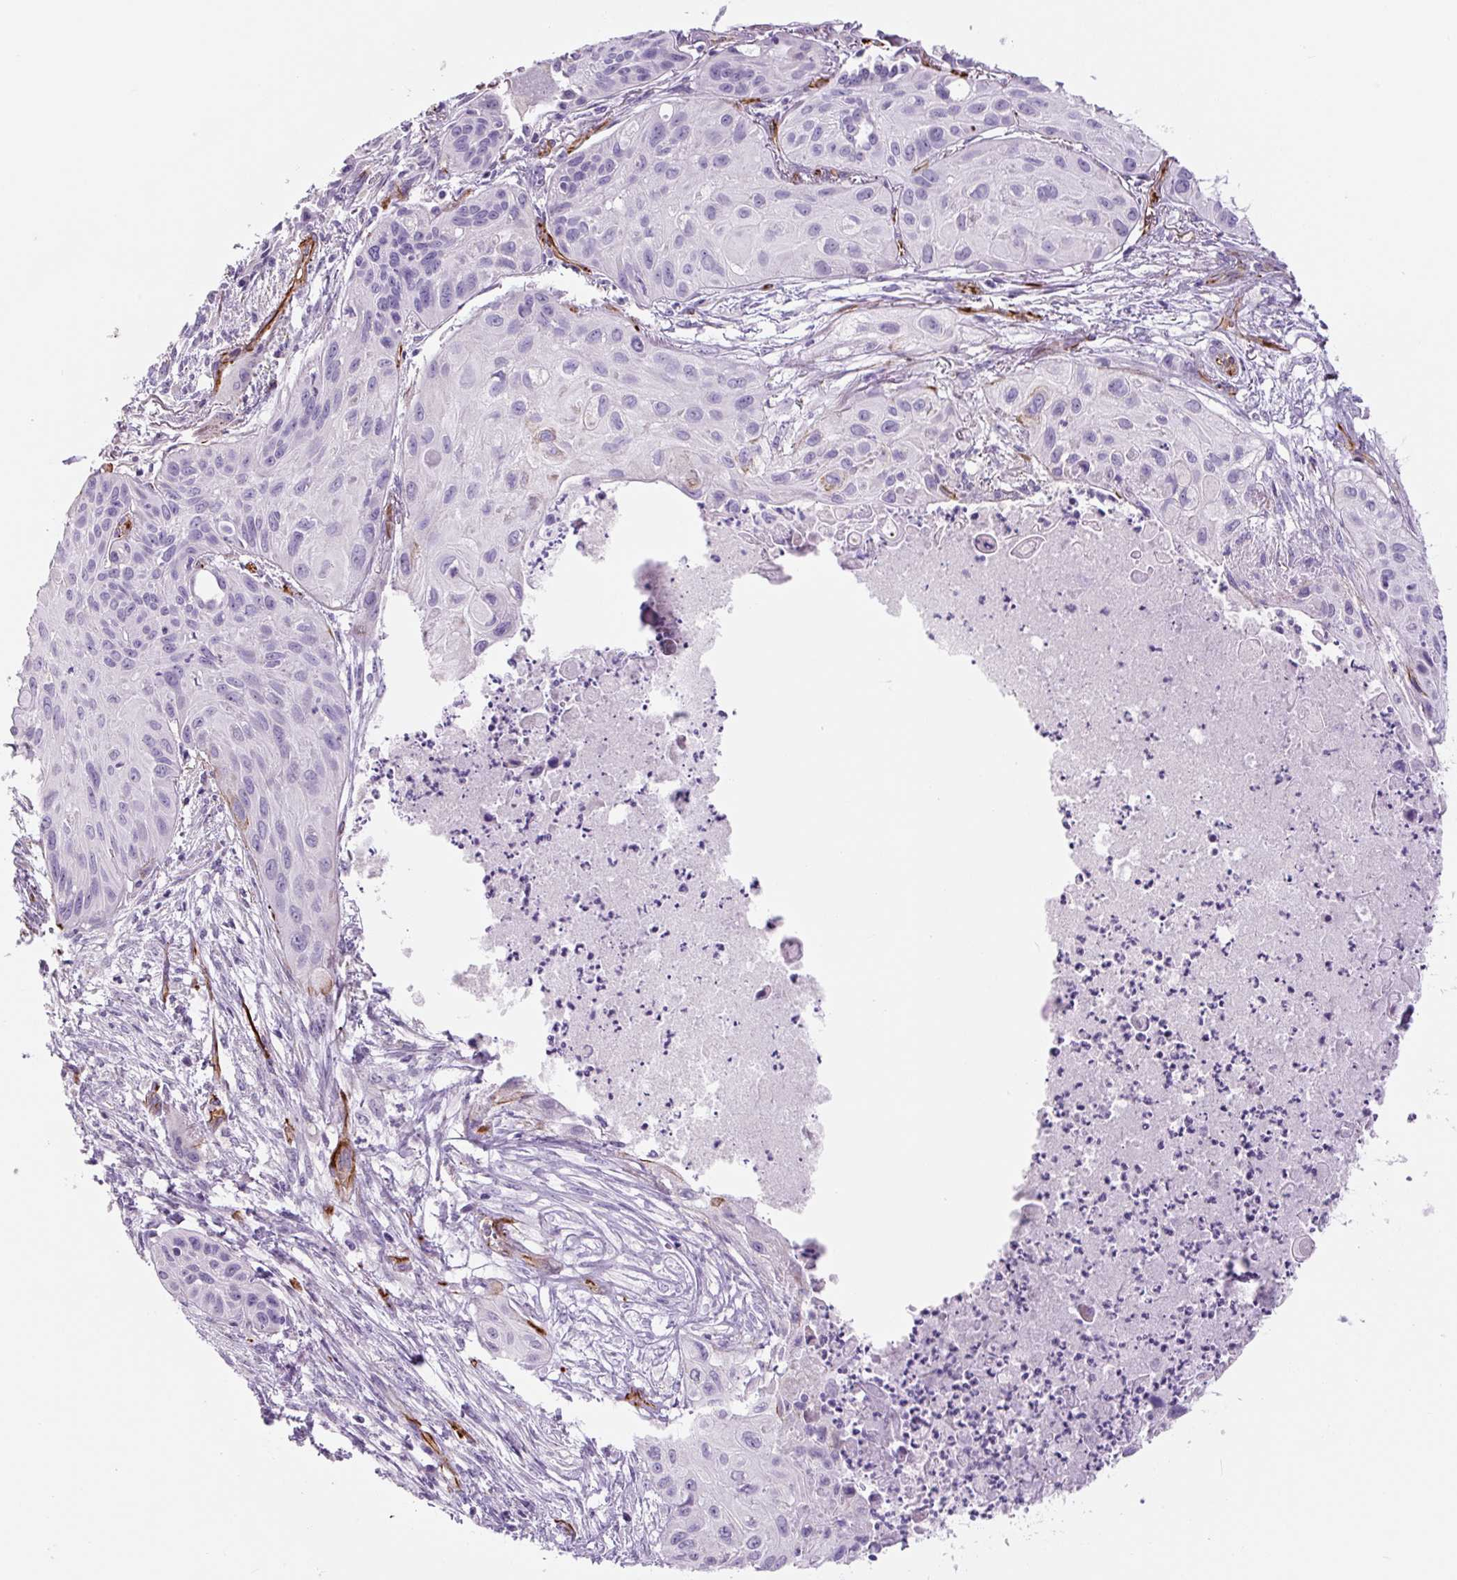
{"staining": {"intensity": "negative", "quantity": "none", "location": "none"}, "tissue": "lung cancer", "cell_type": "Tumor cells", "image_type": "cancer", "snomed": [{"axis": "morphology", "description": "Squamous cell carcinoma, NOS"}, {"axis": "topography", "description": "Lung"}], "caption": "Photomicrograph shows no significant protein staining in tumor cells of lung cancer (squamous cell carcinoma).", "gene": "NES", "patient": {"sex": "male", "age": 71}}